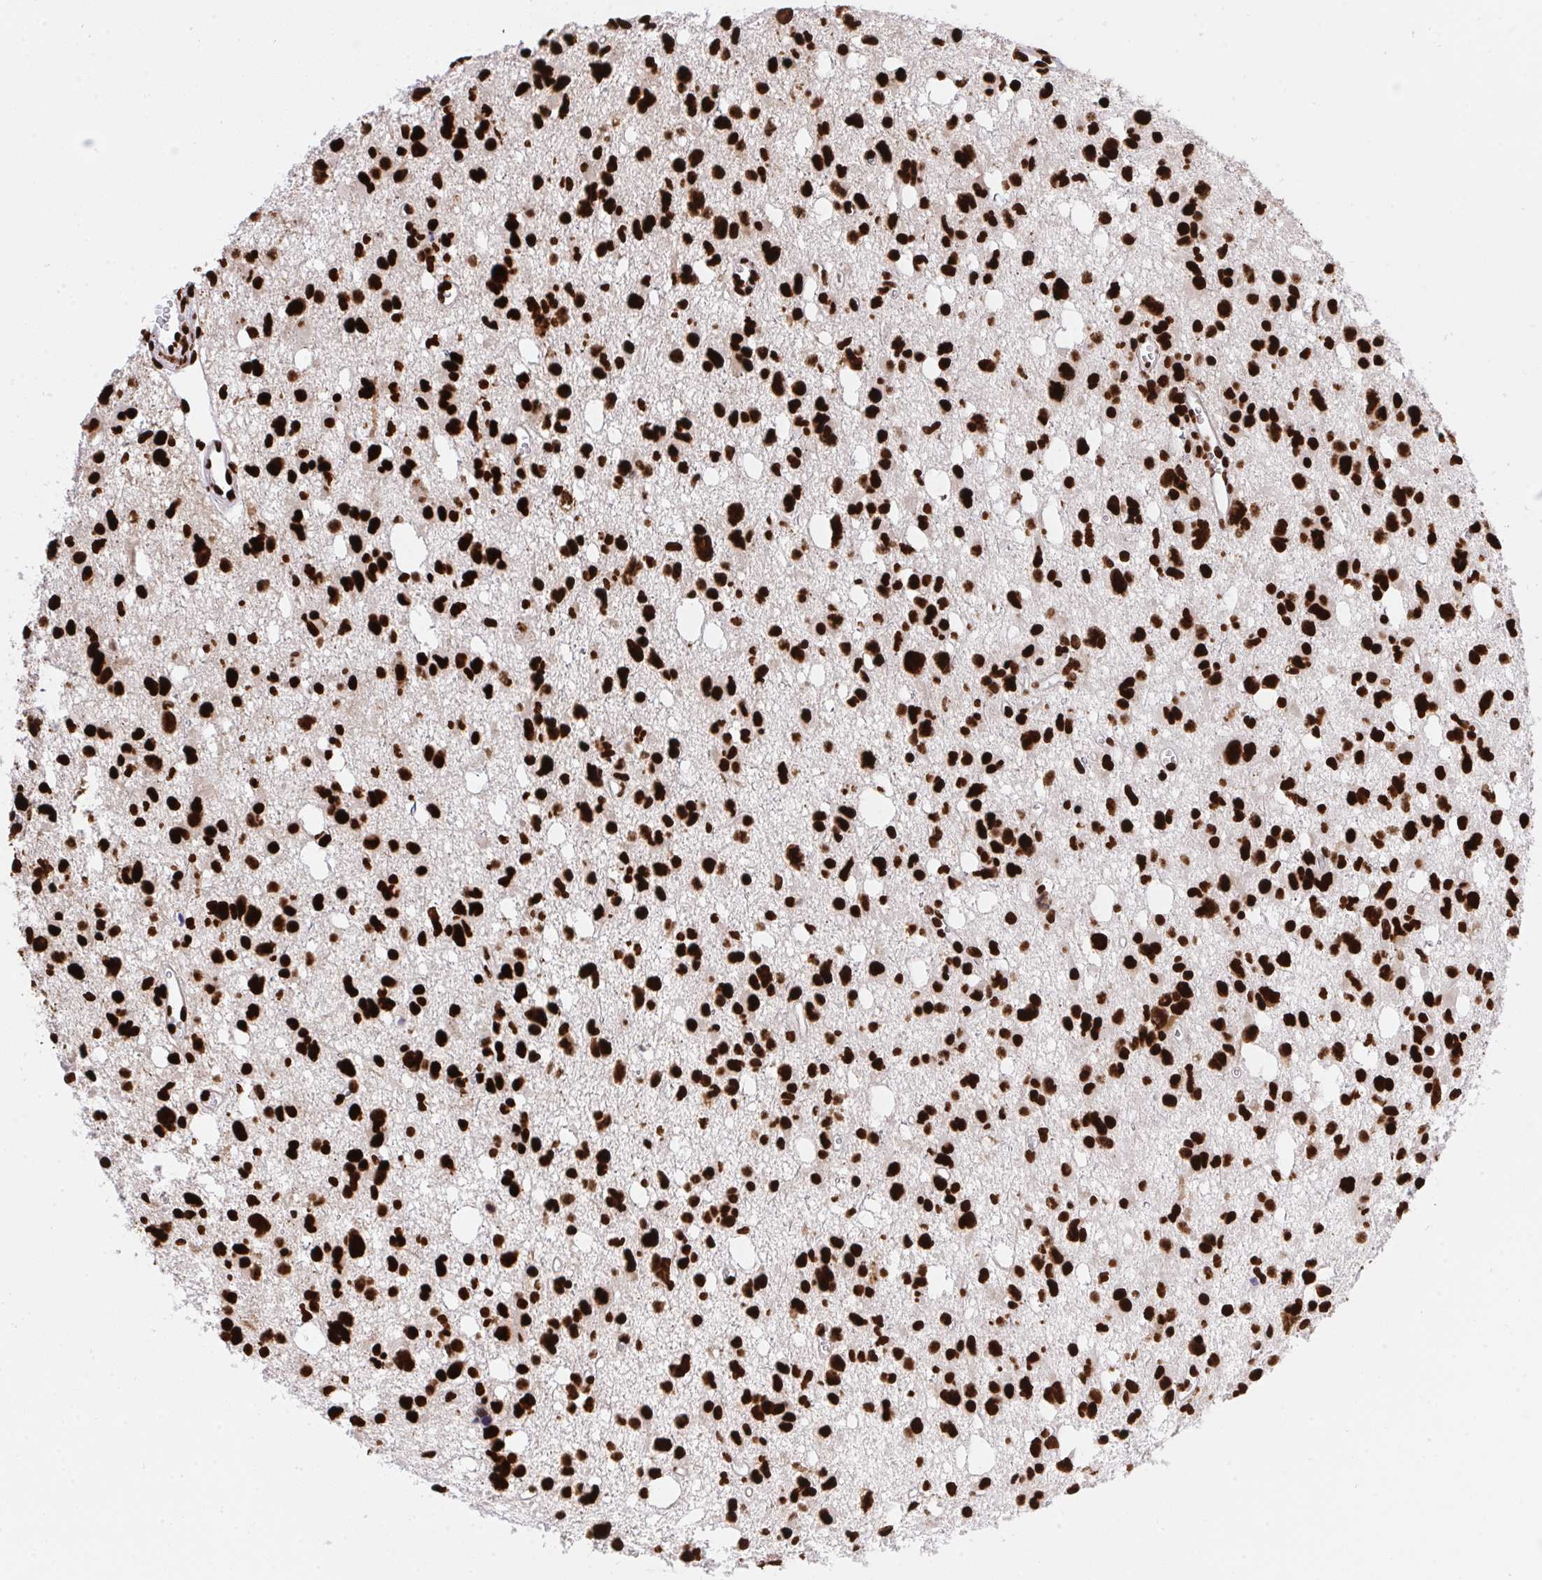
{"staining": {"intensity": "strong", "quantity": ">75%", "location": "nuclear"}, "tissue": "glioma", "cell_type": "Tumor cells", "image_type": "cancer", "snomed": [{"axis": "morphology", "description": "Glioma, malignant, High grade"}, {"axis": "topography", "description": "Brain"}], "caption": "Protein staining by IHC reveals strong nuclear staining in about >75% of tumor cells in malignant glioma (high-grade). Using DAB (3,3'-diaminobenzidine) (brown) and hematoxylin (blue) stains, captured at high magnification using brightfield microscopy.", "gene": "HNRNPL", "patient": {"sex": "male", "age": 23}}